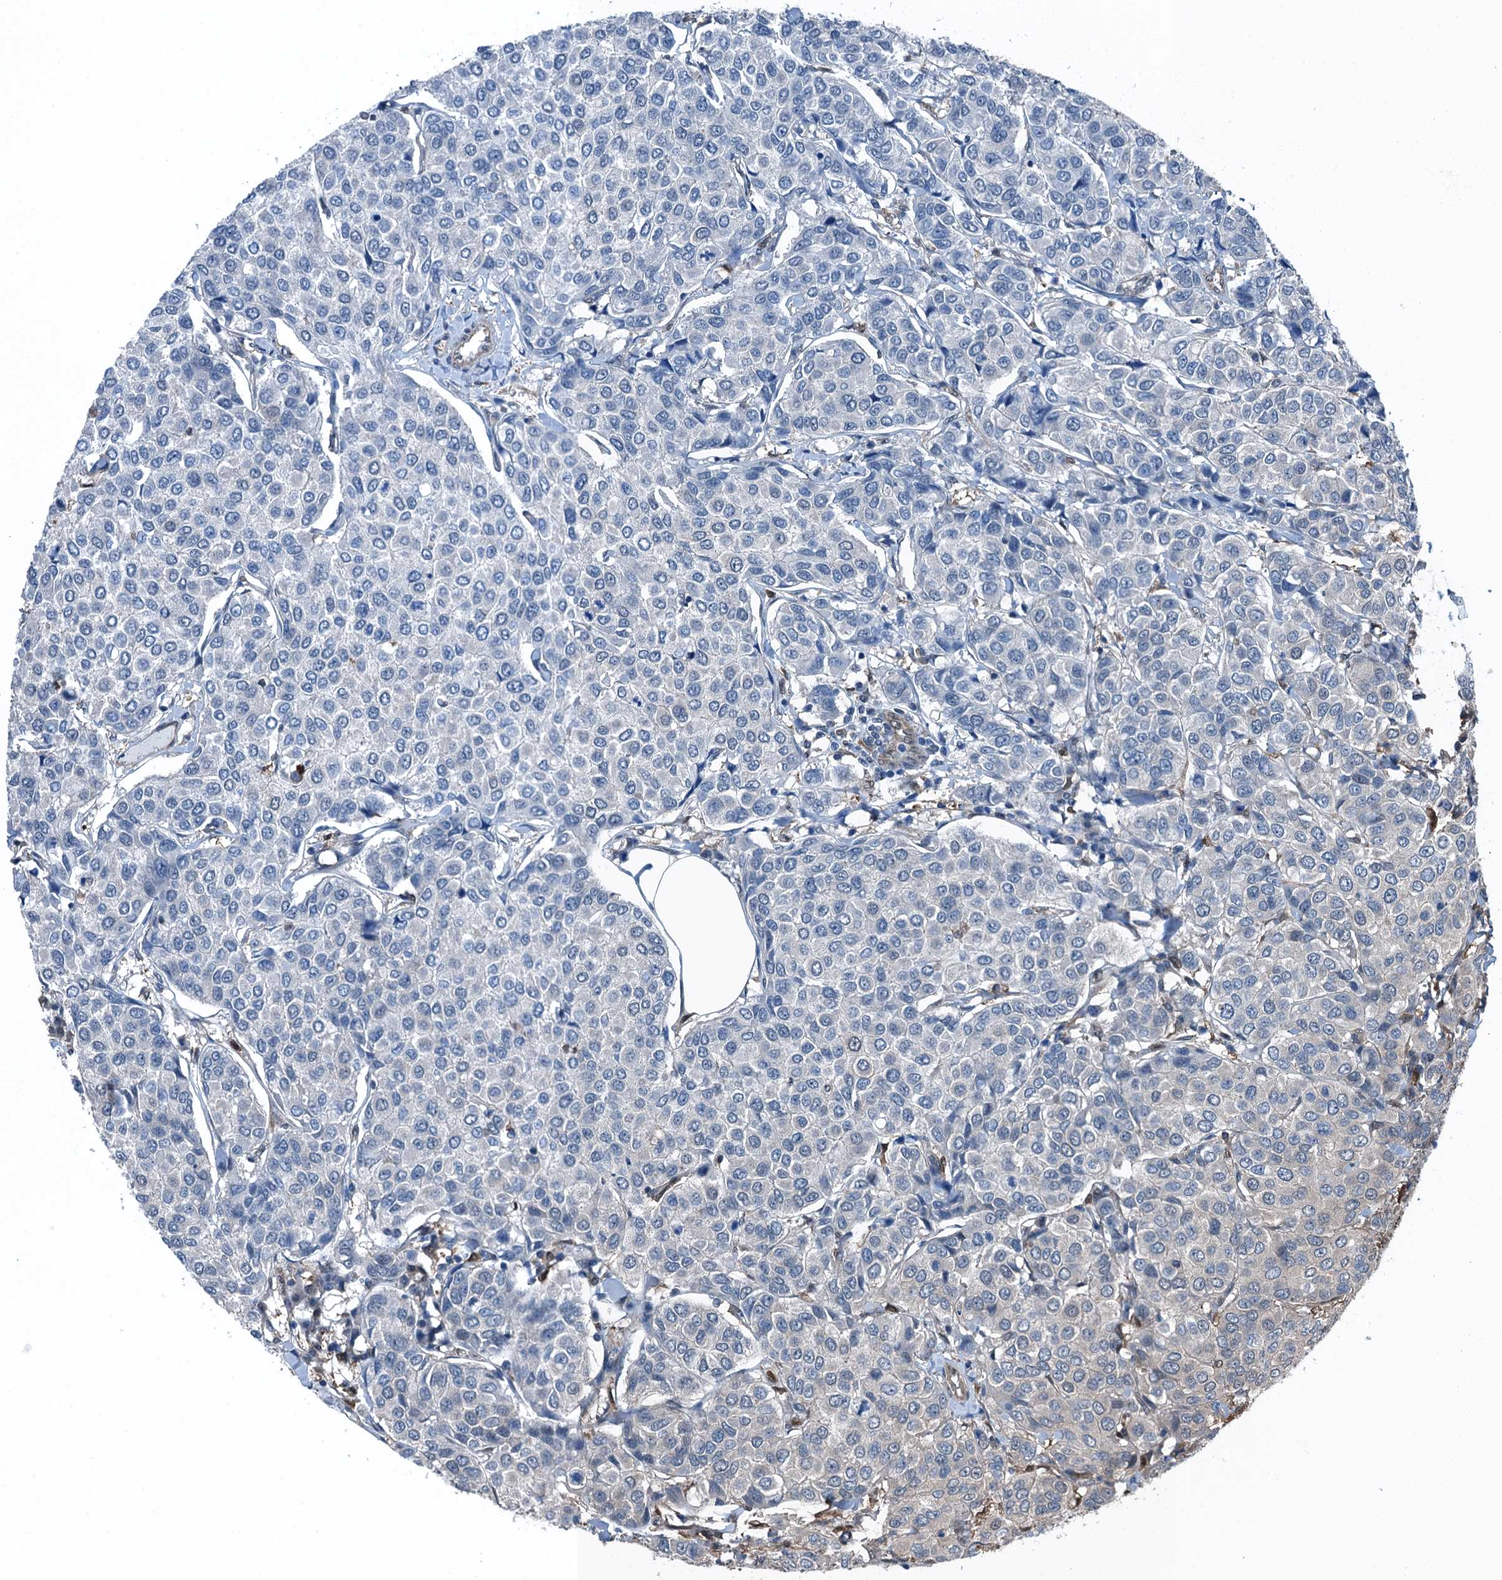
{"staining": {"intensity": "negative", "quantity": "none", "location": "none"}, "tissue": "breast cancer", "cell_type": "Tumor cells", "image_type": "cancer", "snomed": [{"axis": "morphology", "description": "Duct carcinoma"}, {"axis": "topography", "description": "Breast"}], "caption": "There is no significant positivity in tumor cells of breast cancer.", "gene": "RNH1", "patient": {"sex": "female", "age": 55}}